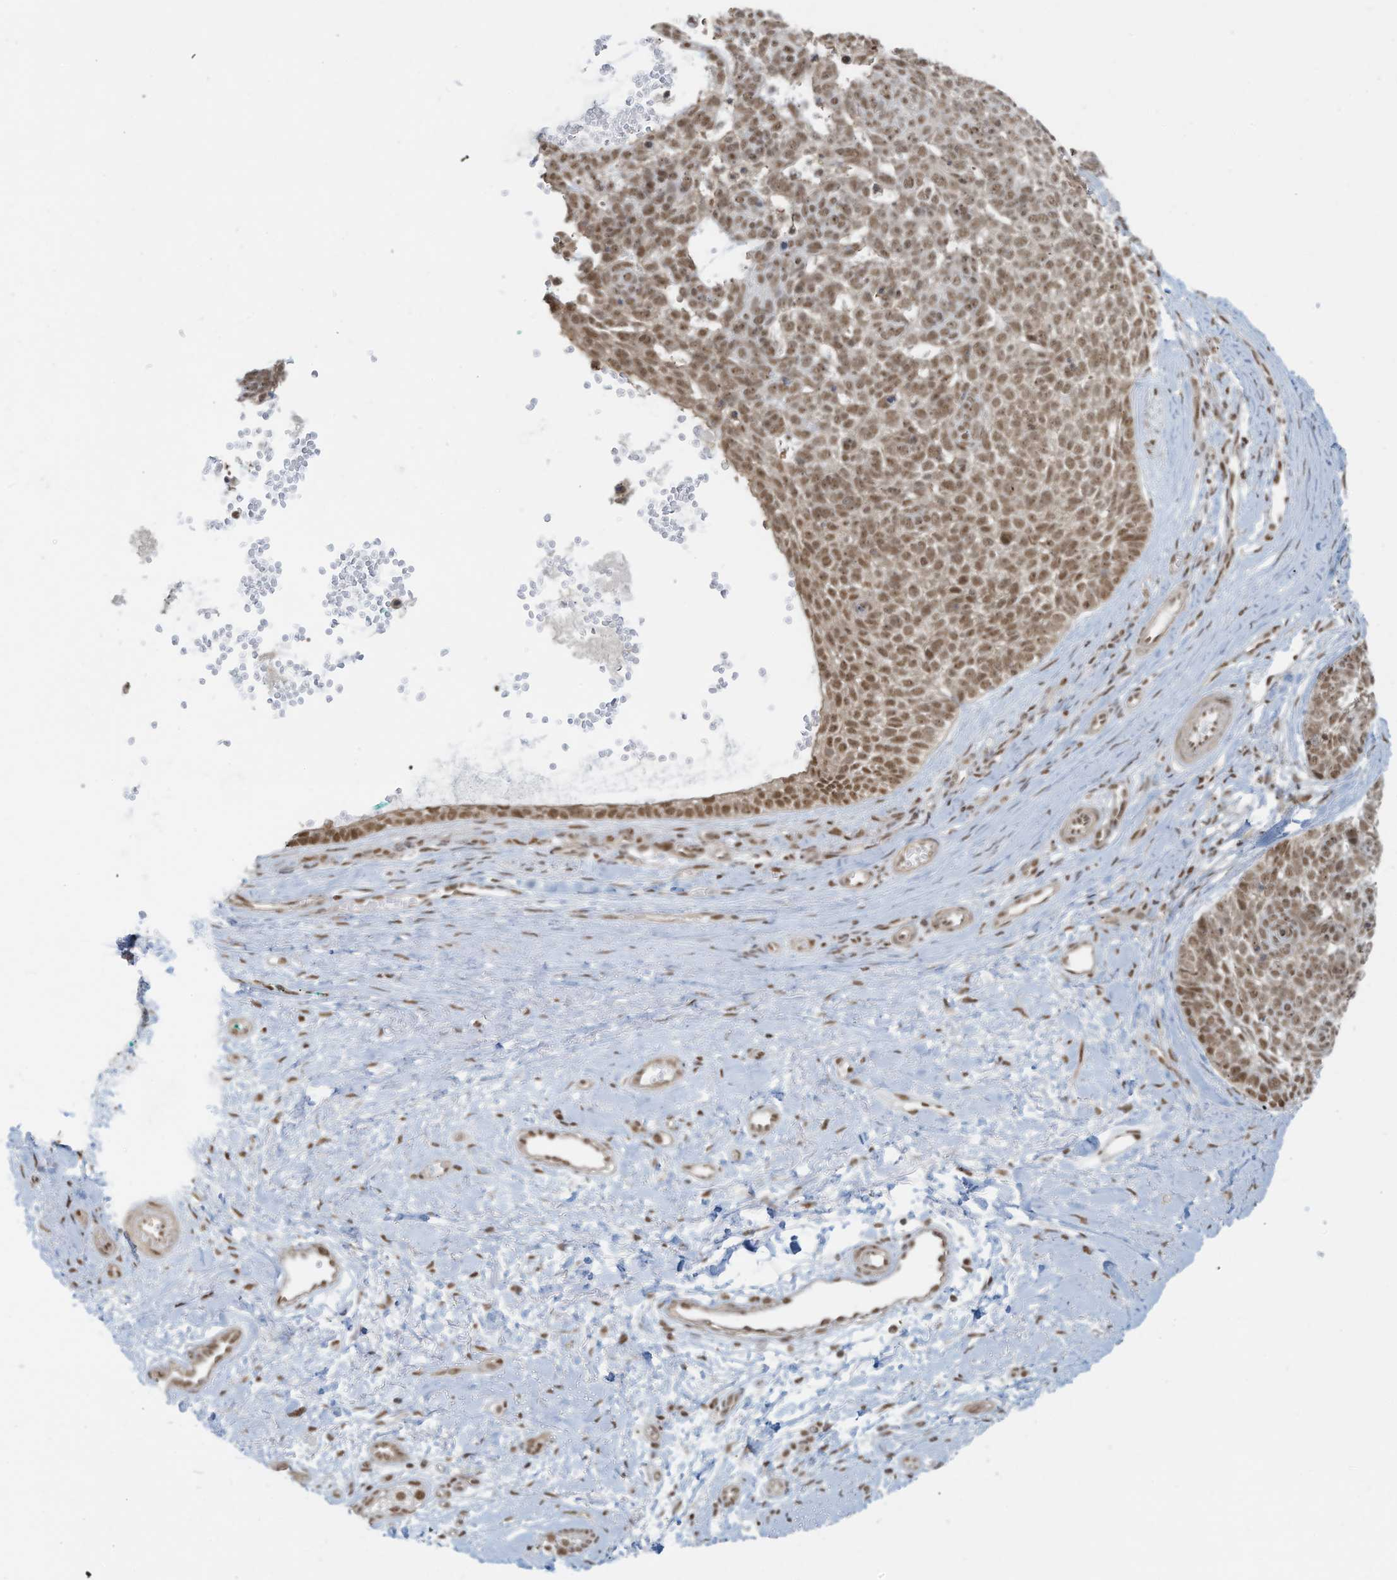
{"staining": {"intensity": "moderate", "quantity": ">75%", "location": "nuclear"}, "tissue": "skin cancer", "cell_type": "Tumor cells", "image_type": "cancer", "snomed": [{"axis": "morphology", "description": "Basal cell carcinoma"}, {"axis": "topography", "description": "Skin"}], "caption": "Immunohistochemistry (DAB (3,3'-diaminobenzidine)) staining of basal cell carcinoma (skin) demonstrates moderate nuclear protein positivity in approximately >75% of tumor cells.", "gene": "DBR1", "patient": {"sex": "female", "age": 81}}